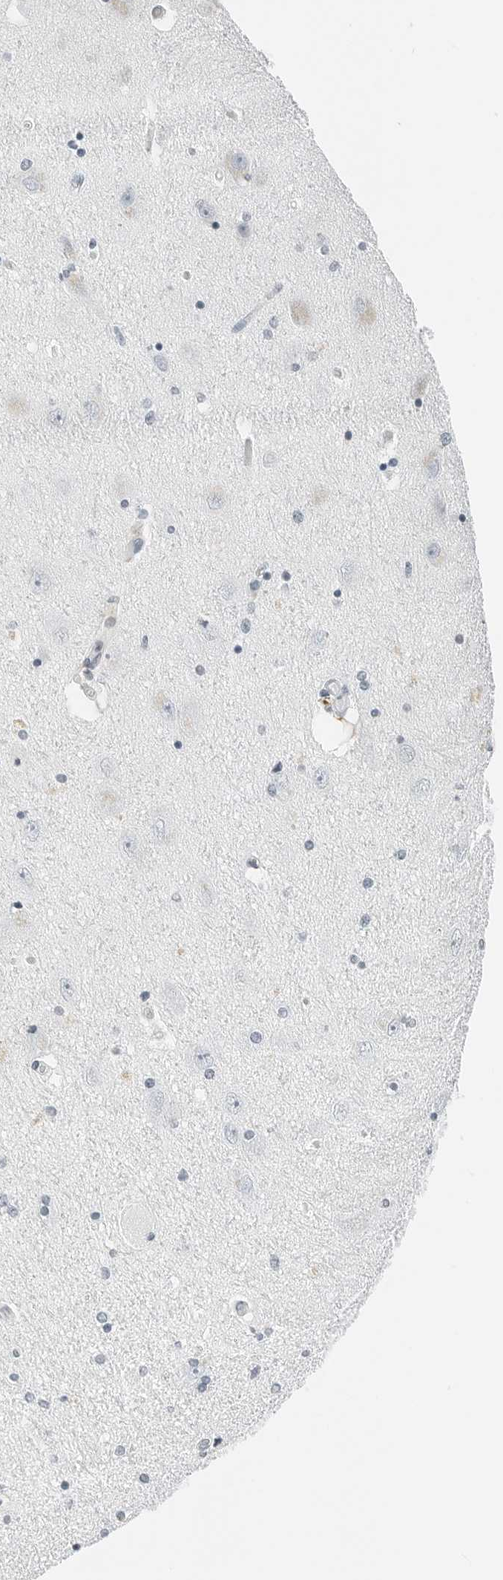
{"staining": {"intensity": "negative", "quantity": "none", "location": "none"}, "tissue": "hippocampus", "cell_type": "Glial cells", "image_type": "normal", "snomed": [{"axis": "morphology", "description": "Normal tissue, NOS"}, {"axis": "topography", "description": "Hippocampus"}], "caption": "Normal hippocampus was stained to show a protein in brown. There is no significant staining in glial cells.", "gene": "P4HA2", "patient": {"sex": "female", "age": 54}}